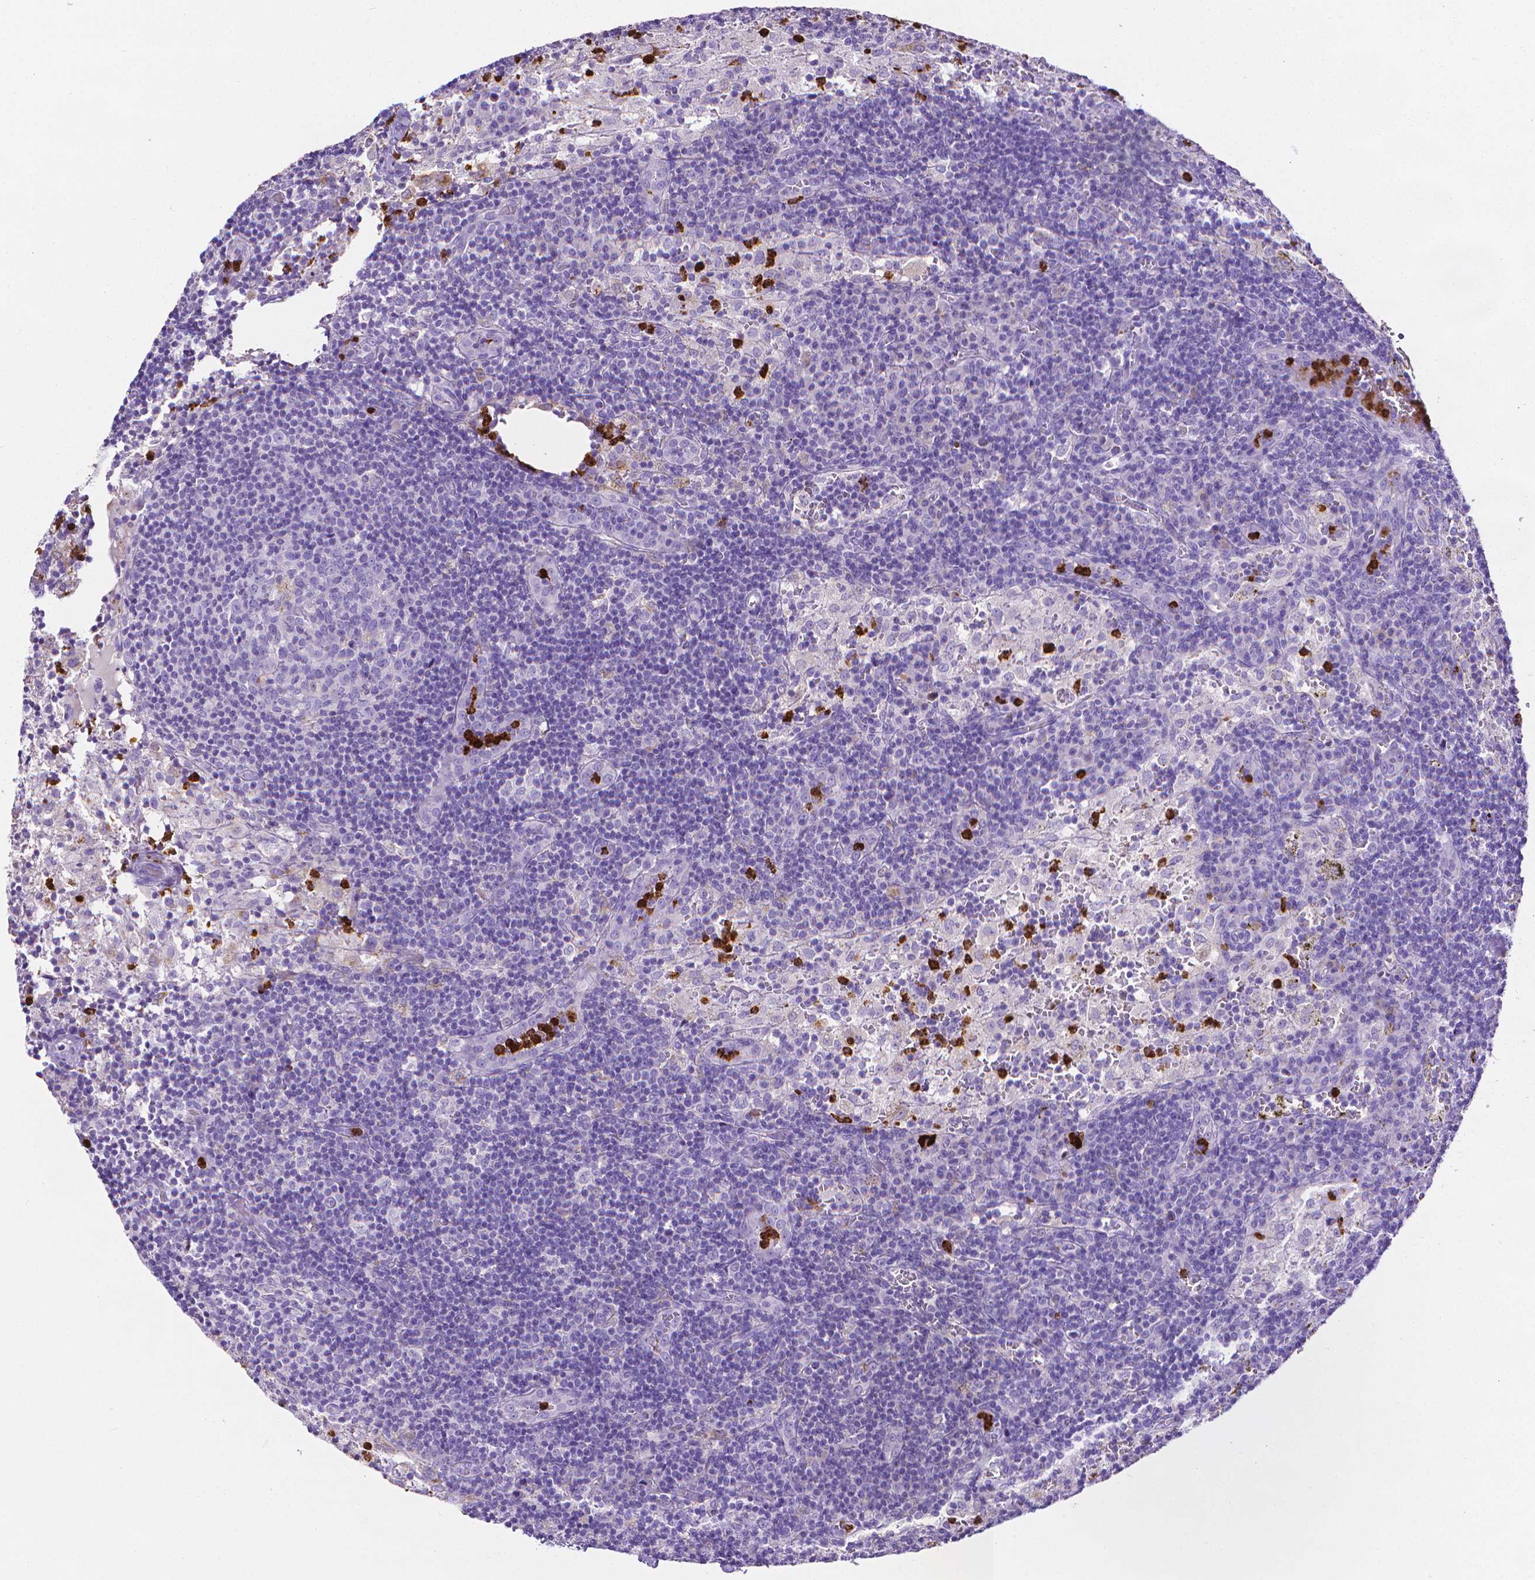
{"staining": {"intensity": "negative", "quantity": "none", "location": "none"}, "tissue": "lymph node", "cell_type": "Germinal center cells", "image_type": "normal", "snomed": [{"axis": "morphology", "description": "Normal tissue, NOS"}, {"axis": "topography", "description": "Lymph node"}], "caption": "High magnification brightfield microscopy of normal lymph node stained with DAB (3,3'-diaminobenzidine) (brown) and counterstained with hematoxylin (blue): germinal center cells show no significant expression. (Immunohistochemistry, brightfield microscopy, high magnification).", "gene": "MMP9", "patient": {"sex": "male", "age": 62}}